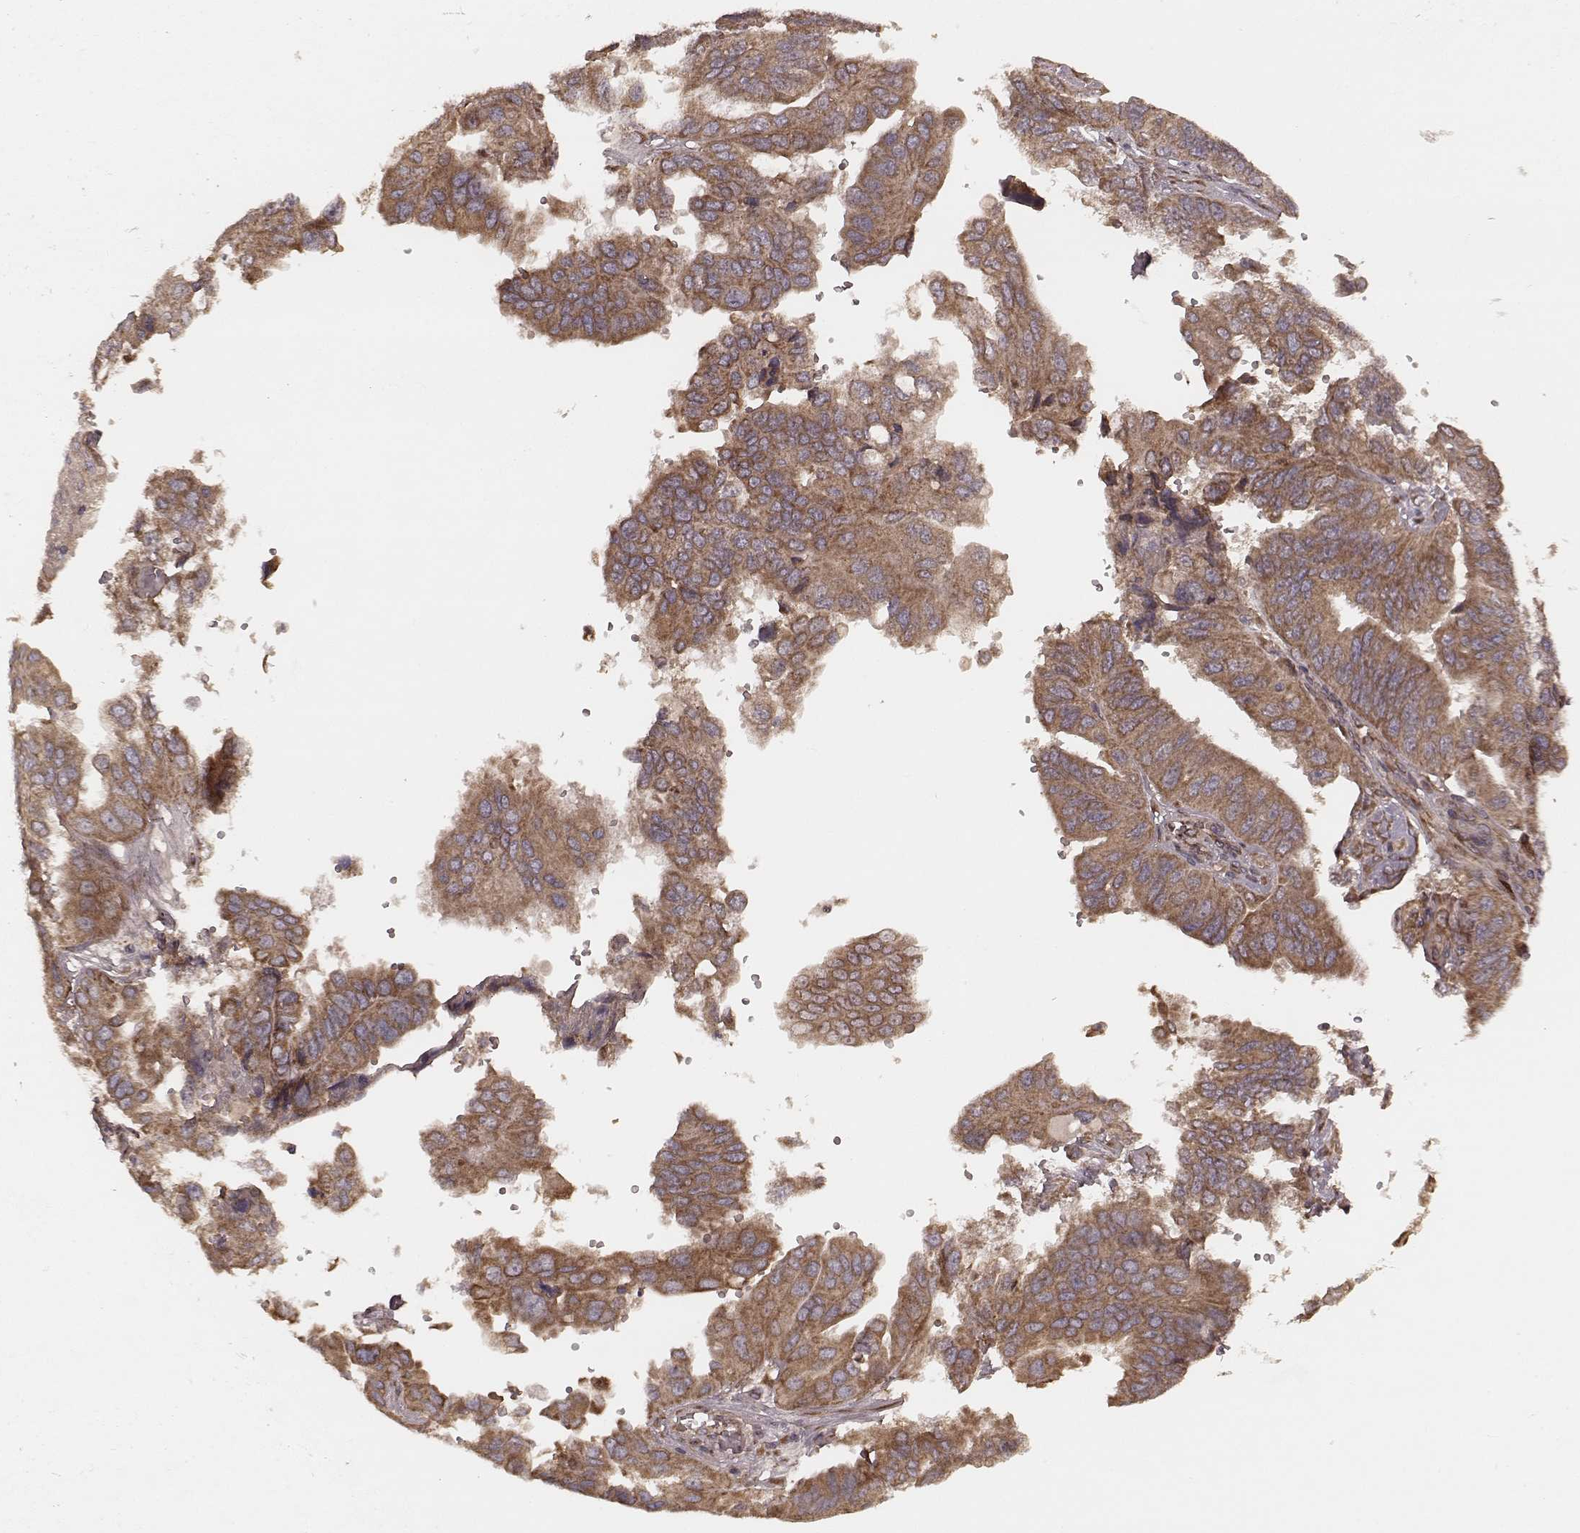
{"staining": {"intensity": "moderate", "quantity": ">75%", "location": "cytoplasmic/membranous"}, "tissue": "ovarian cancer", "cell_type": "Tumor cells", "image_type": "cancer", "snomed": [{"axis": "morphology", "description": "Cystadenocarcinoma, serous, NOS"}, {"axis": "topography", "description": "Ovary"}], "caption": "Immunohistochemical staining of ovarian cancer (serous cystadenocarcinoma) shows medium levels of moderate cytoplasmic/membranous staining in about >75% of tumor cells.", "gene": "AGPAT1", "patient": {"sex": "female", "age": 79}}